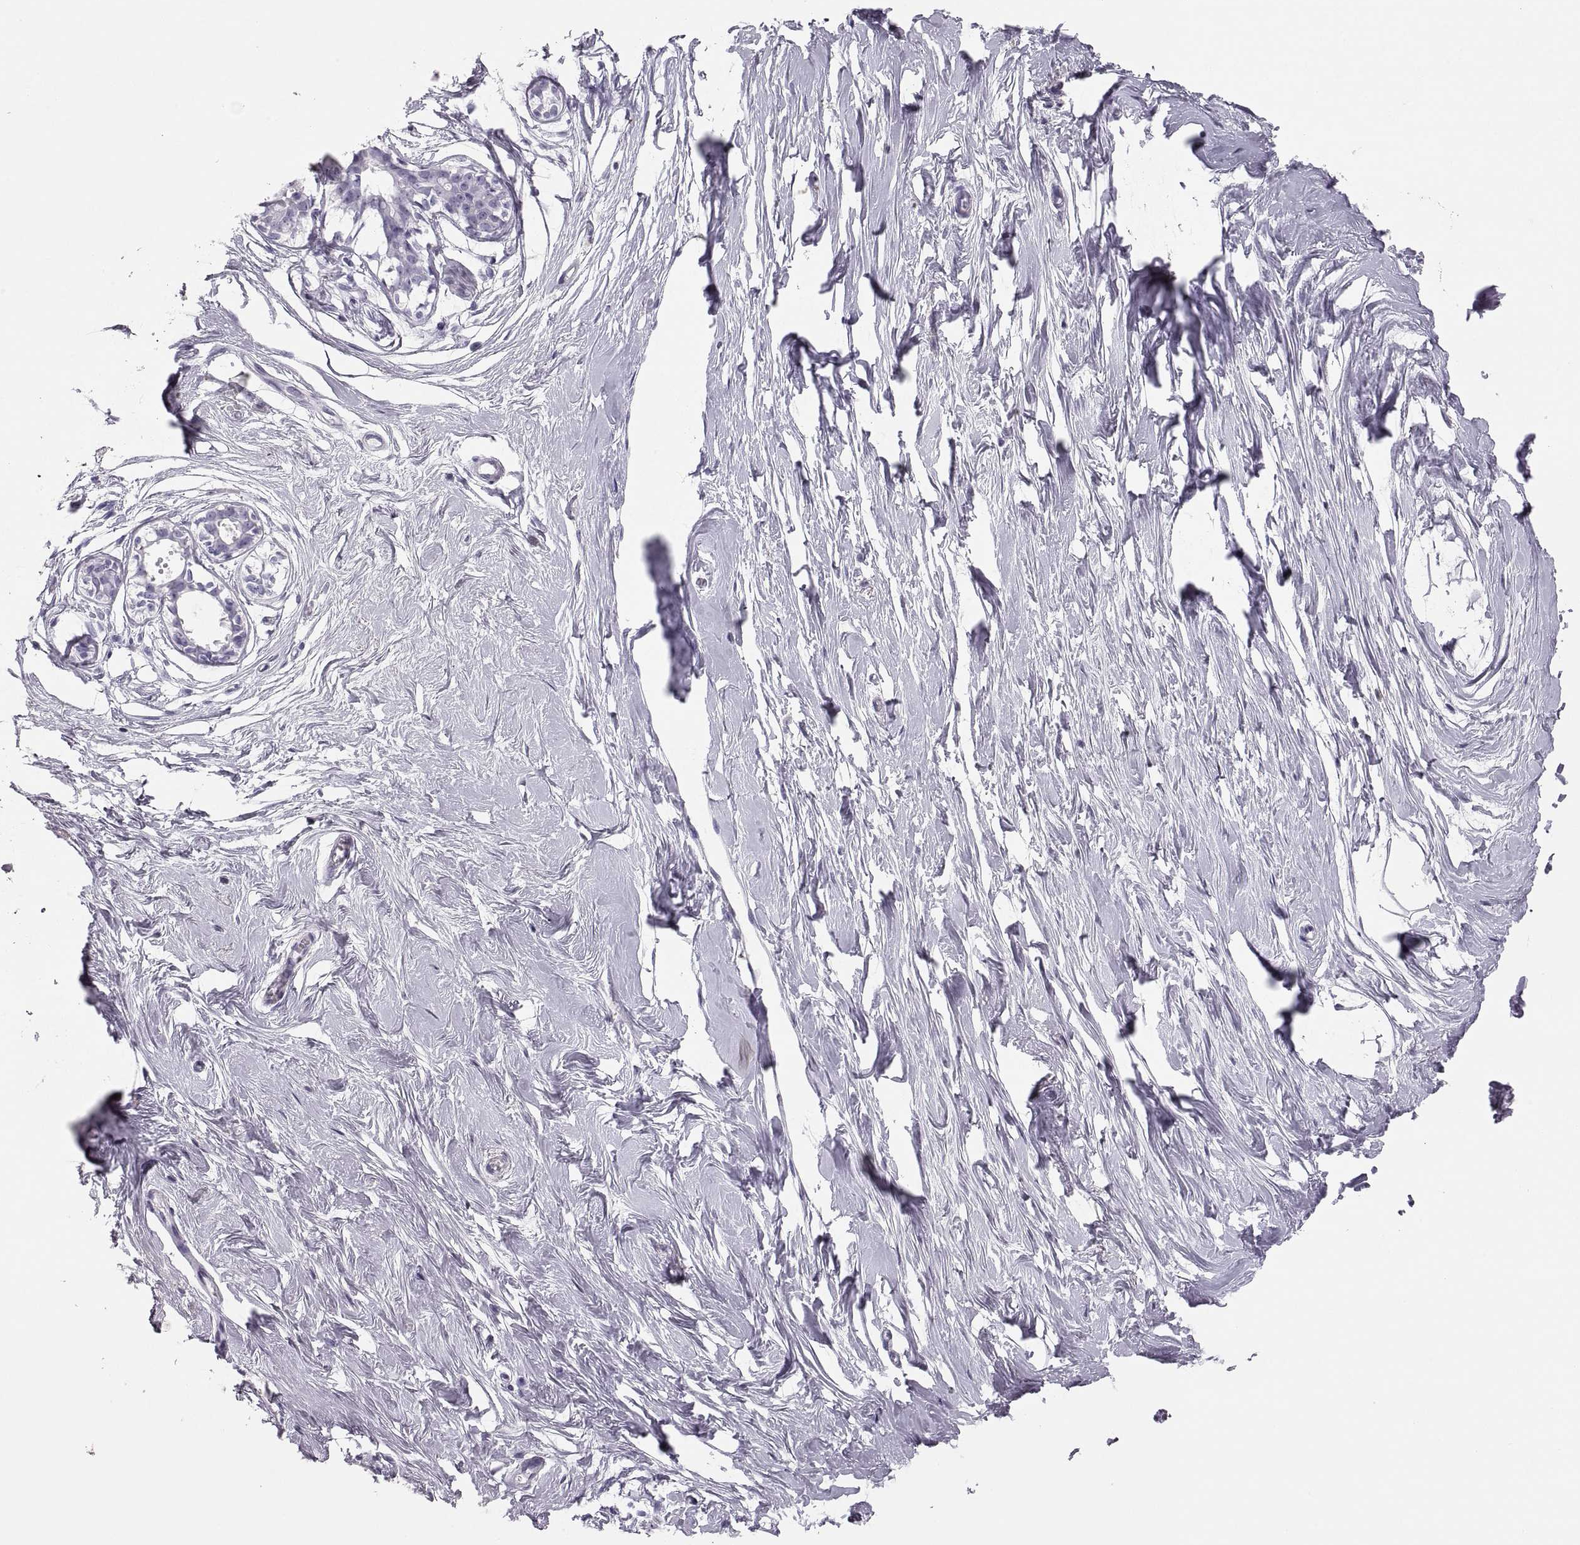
{"staining": {"intensity": "negative", "quantity": "none", "location": "none"}, "tissue": "breast", "cell_type": "Adipocytes", "image_type": "normal", "snomed": [{"axis": "morphology", "description": "Normal tissue, NOS"}, {"axis": "topography", "description": "Breast"}], "caption": "An immunohistochemistry (IHC) image of unremarkable breast is shown. There is no staining in adipocytes of breast. The staining is performed using DAB brown chromogen with nuclei counter-stained in using hematoxylin.", "gene": "MILR1", "patient": {"sex": "female", "age": 49}}